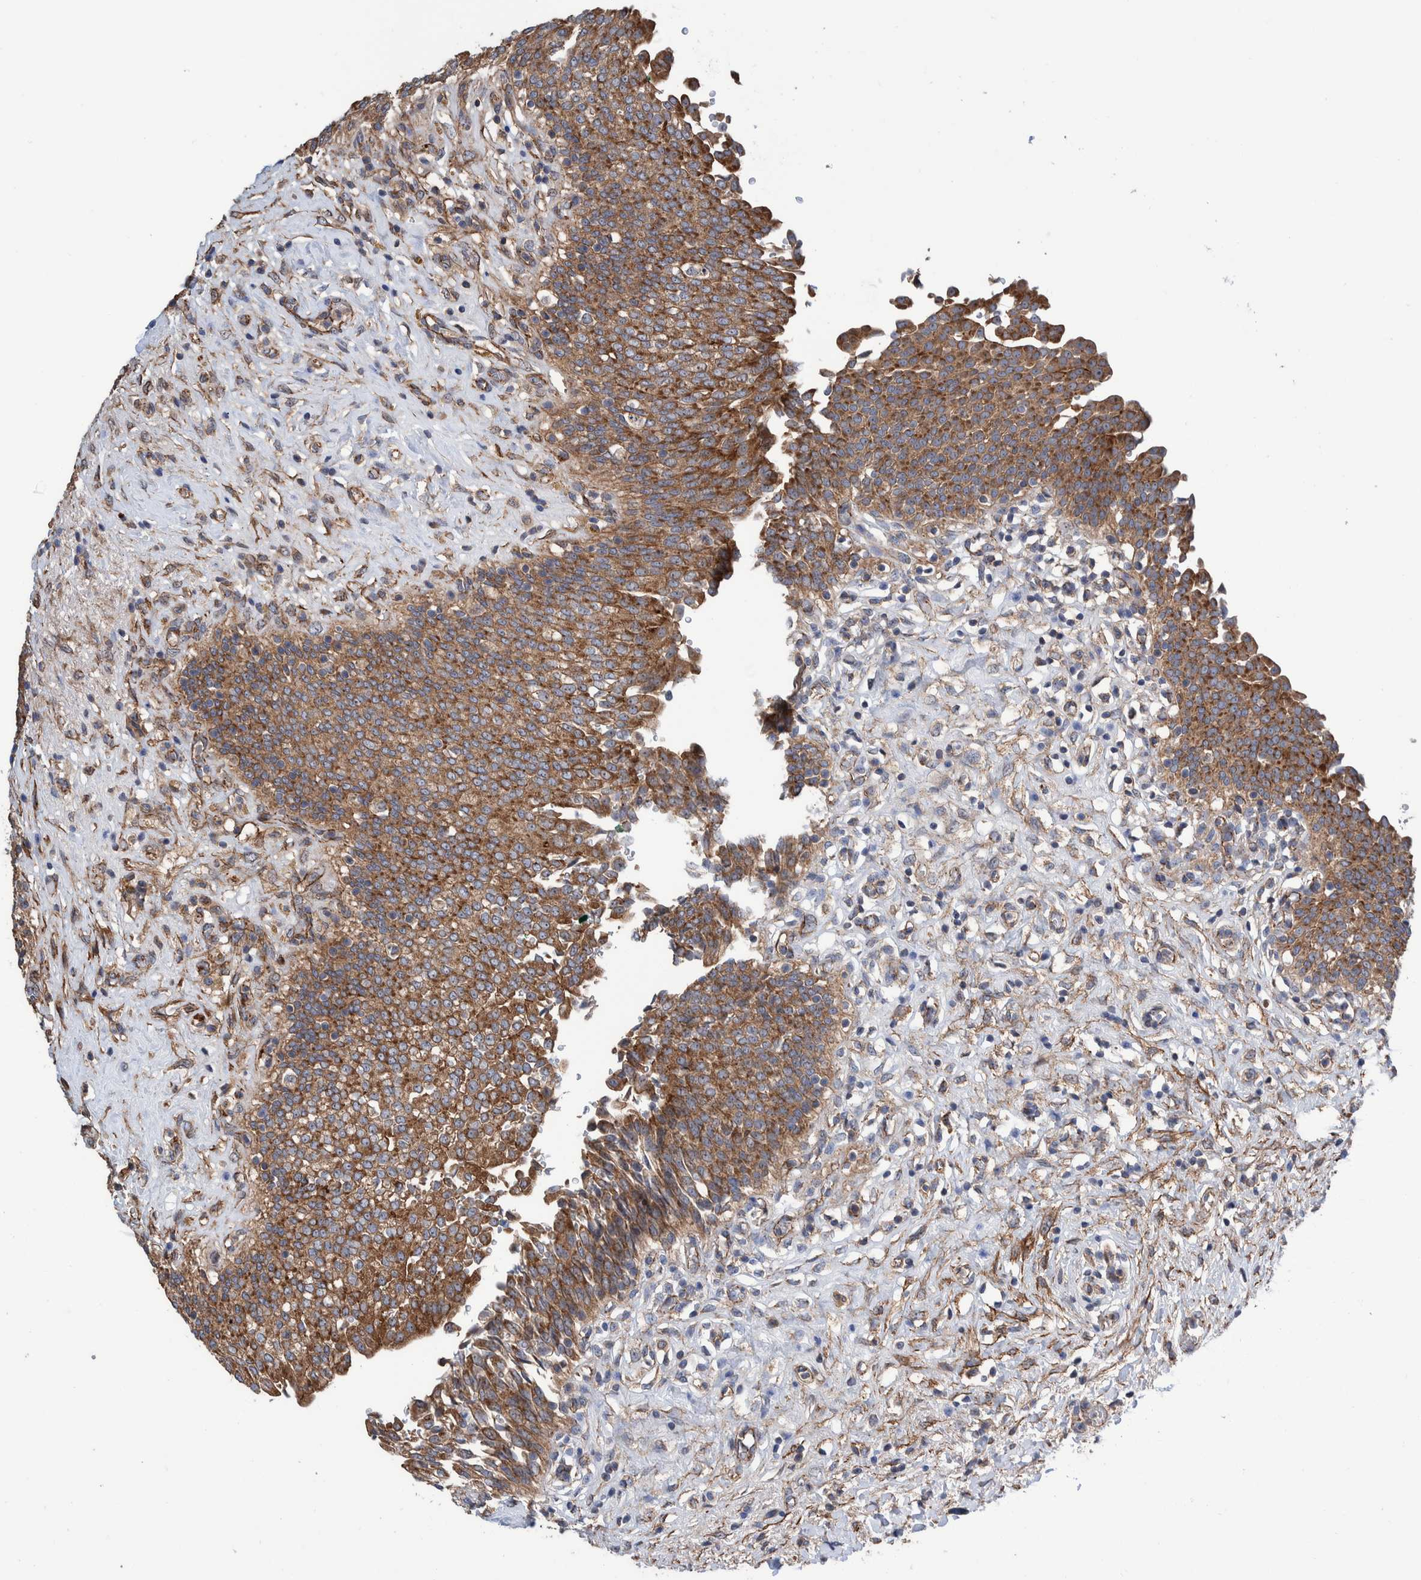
{"staining": {"intensity": "moderate", "quantity": ">75%", "location": "cytoplasmic/membranous"}, "tissue": "urinary bladder", "cell_type": "Urothelial cells", "image_type": "normal", "snomed": [{"axis": "morphology", "description": "Urothelial carcinoma, High grade"}, {"axis": "topography", "description": "Urinary bladder"}], "caption": "High-power microscopy captured an immunohistochemistry micrograph of normal urinary bladder, revealing moderate cytoplasmic/membranous positivity in about >75% of urothelial cells.", "gene": "ENSG00000262660", "patient": {"sex": "male", "age": 46}}